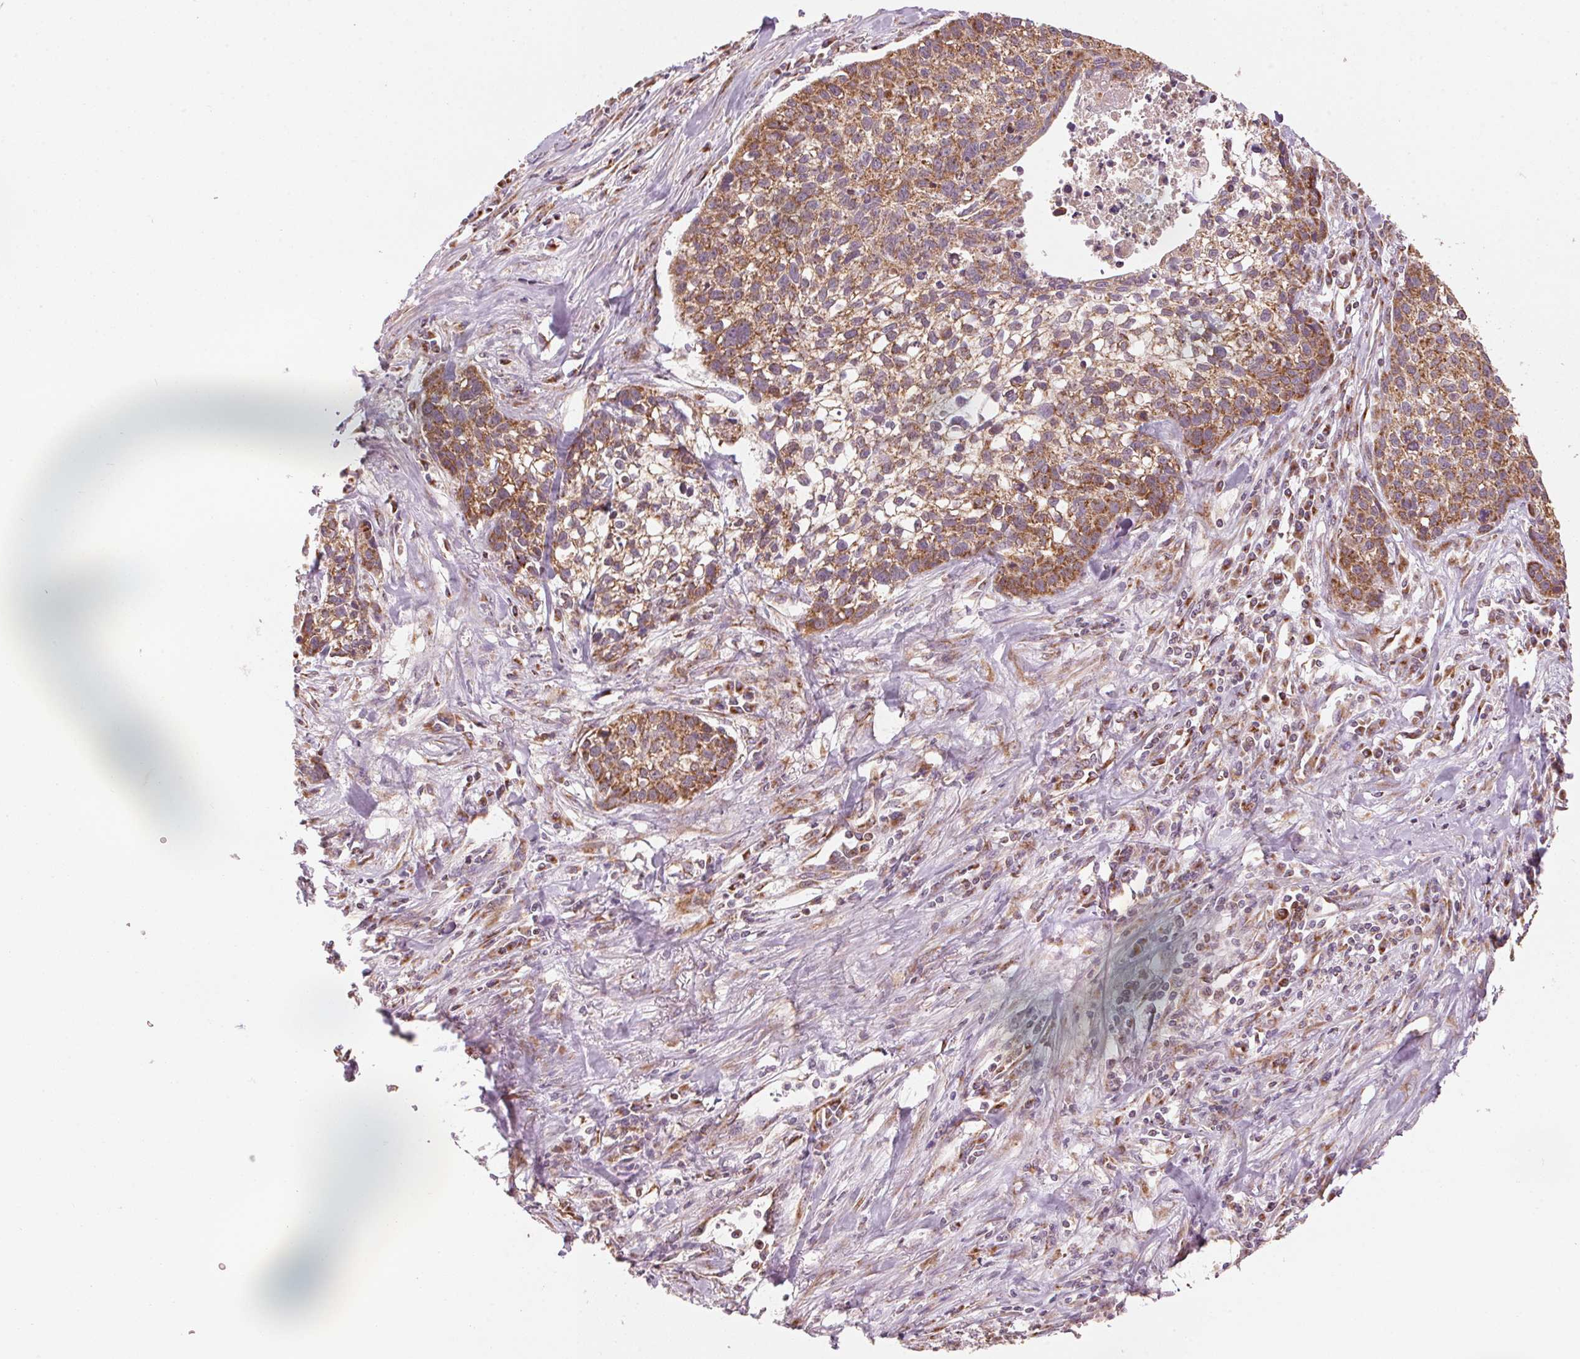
{"staining": {"intensity": "moderate", "quantity": ">75%", "location": "cytoplasmic/membranous"}, "tissue": "lung cancer", "cell_type": "Tumor cells", "image_type": "cancer", "snomed": [{"axis": "morphology", "description": "Squamous cell carcinoma, NOS"}, {"axis": "topography", "description": "Lung"}], "caption": "Human lung cancer (squamous cell carcinoma) stained with a brown dye reveals moderate cytoplasmic/membranous positive expression in about >75% of tumor cells.", "gene": "TOMM70", "patient": {"sex": "male", "age": 74}}